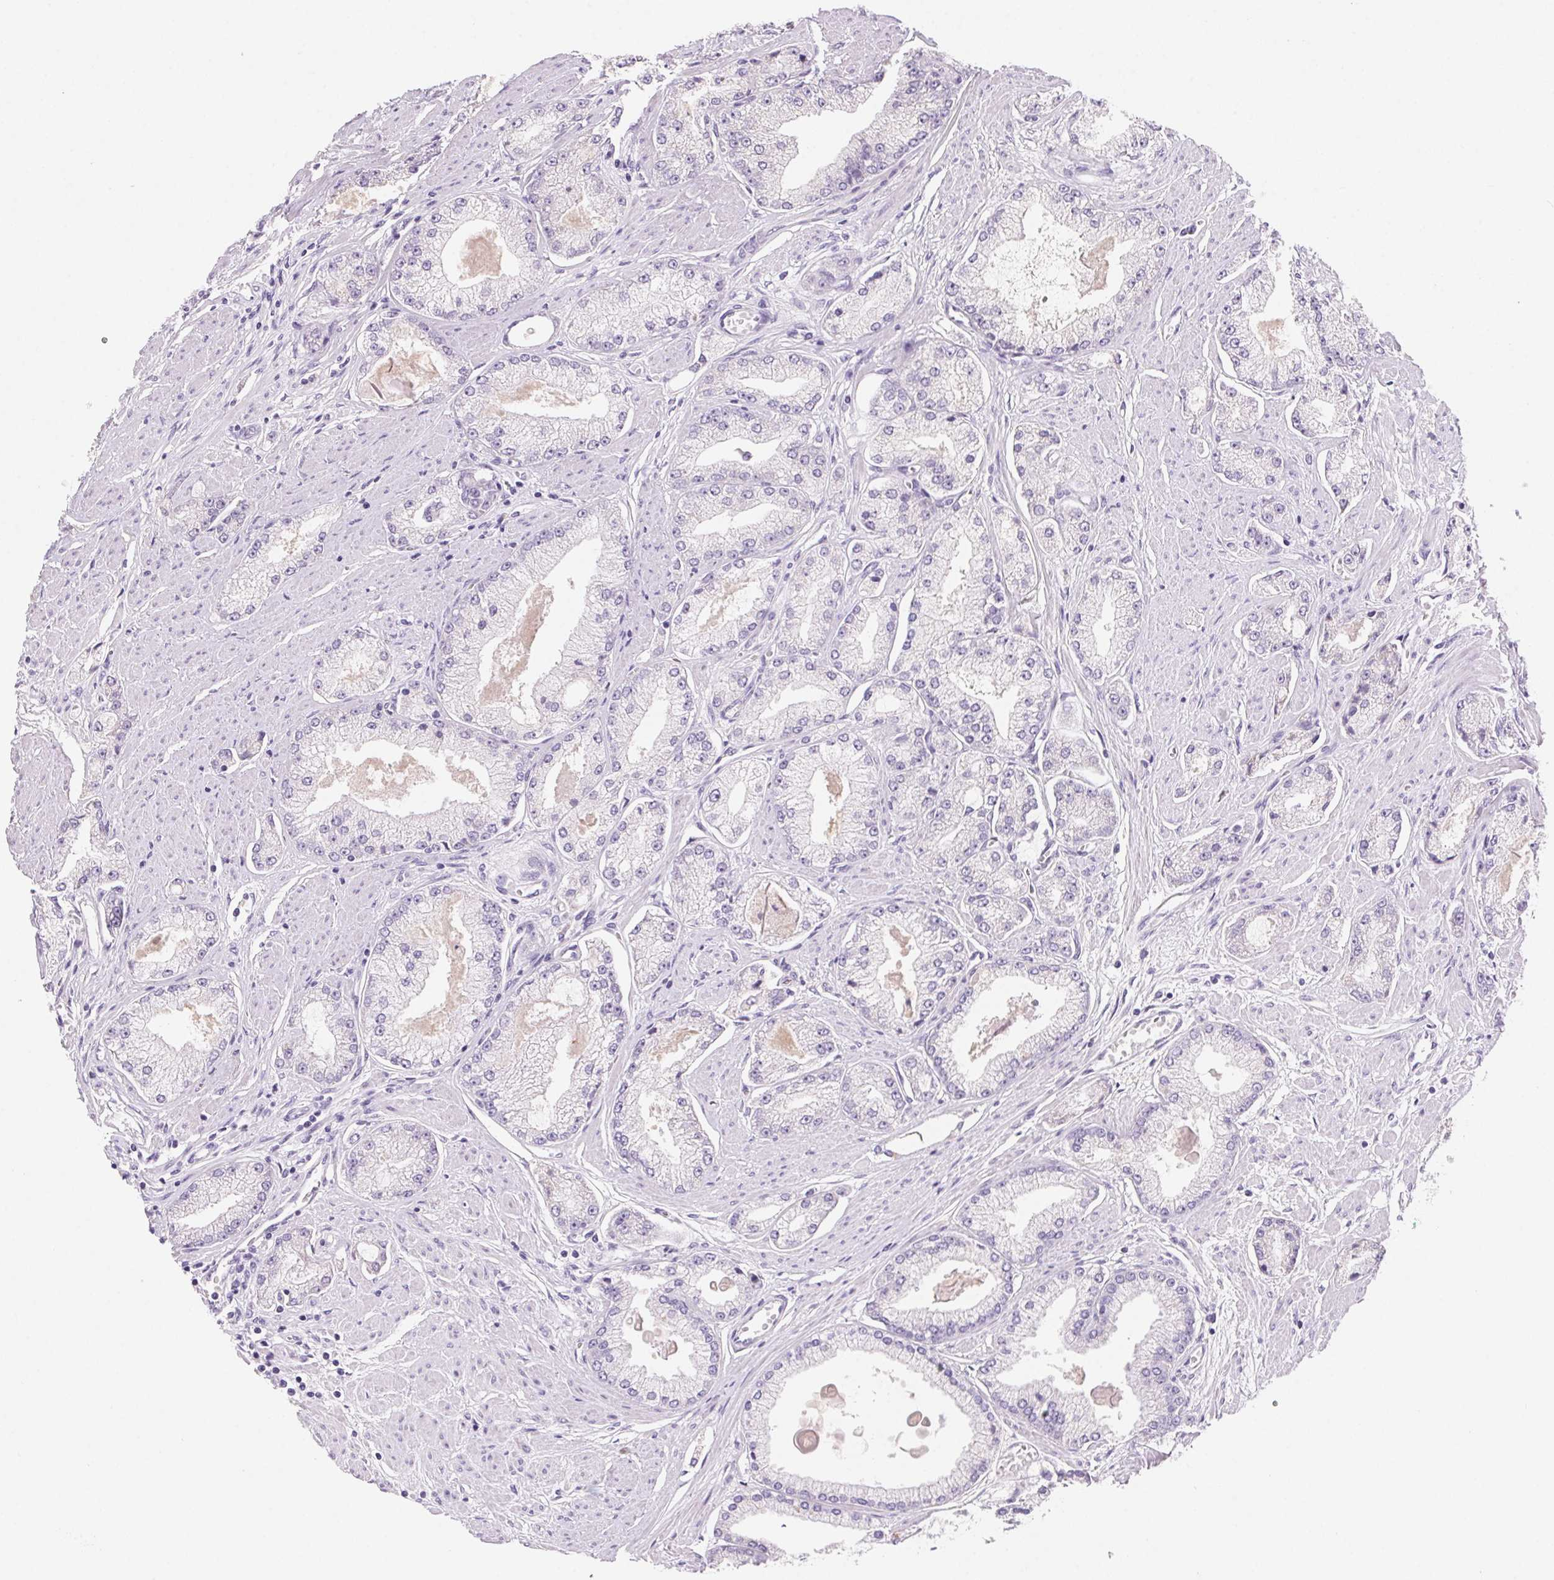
{"staining": {"intensity": "negative", "quantity": "none", "location": "none"}, "tissue": "prostate cancer", "cell_type": "Tumor cells", "image_type": "cancer", "snomed": [{"axis": "morphology", "description": "Adenocarcinoma, High grade"}, {"axis": "topography", "description": "Prostate"}], "caption": "Immunohistochemistry of human high-grade adenocarcinoma (prostate) demonstrates no expression in tumor cells.", "gene": "DPPA5", "patient": {"sex": "male", "age": 68}}